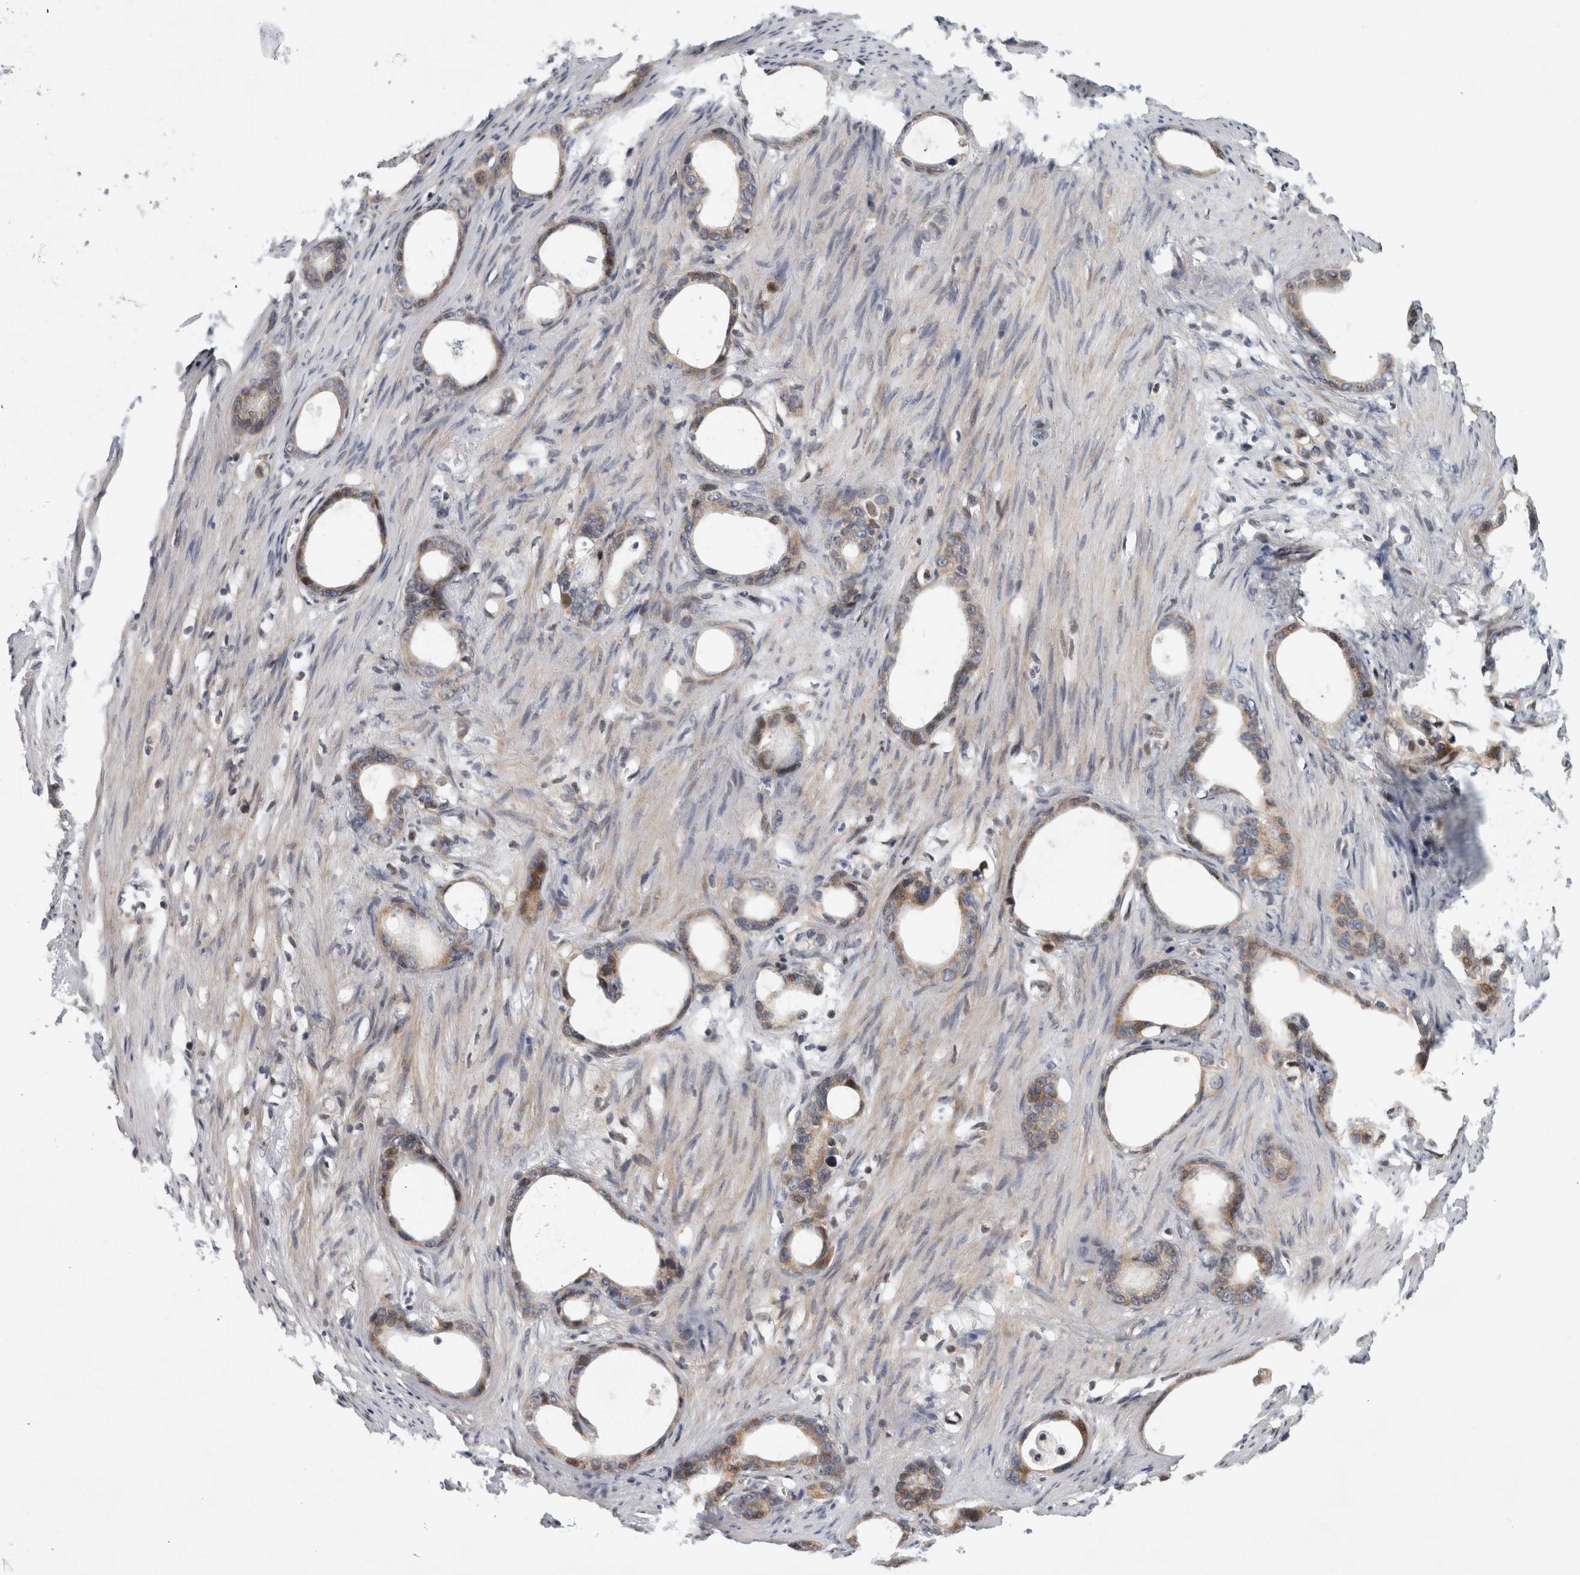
{"staining": {"intensity": "weak", "quantity": "25%-75%", "location": "cytoplasmic/membranous"}, "tissue": "stomach cancer", "cell_type": "Tumor cells", "image_type": "cancer", "snomed": [{"axis": "morphology", "description": "Adenocarcinoma, NOS"}, {"axis": "topography", "description": "Stomach"}], "caption": "This micrograph exhibits adenocarcinoma (stomach) stained with immunohistochemistry to label a protein in brown. The cytoplasmic/membranous of tumor cells show weak positivity for the protein. Nuclei are counter-stained blue.", "gene": "RBM48", "patient": {"sex": "female", "age": 75}}